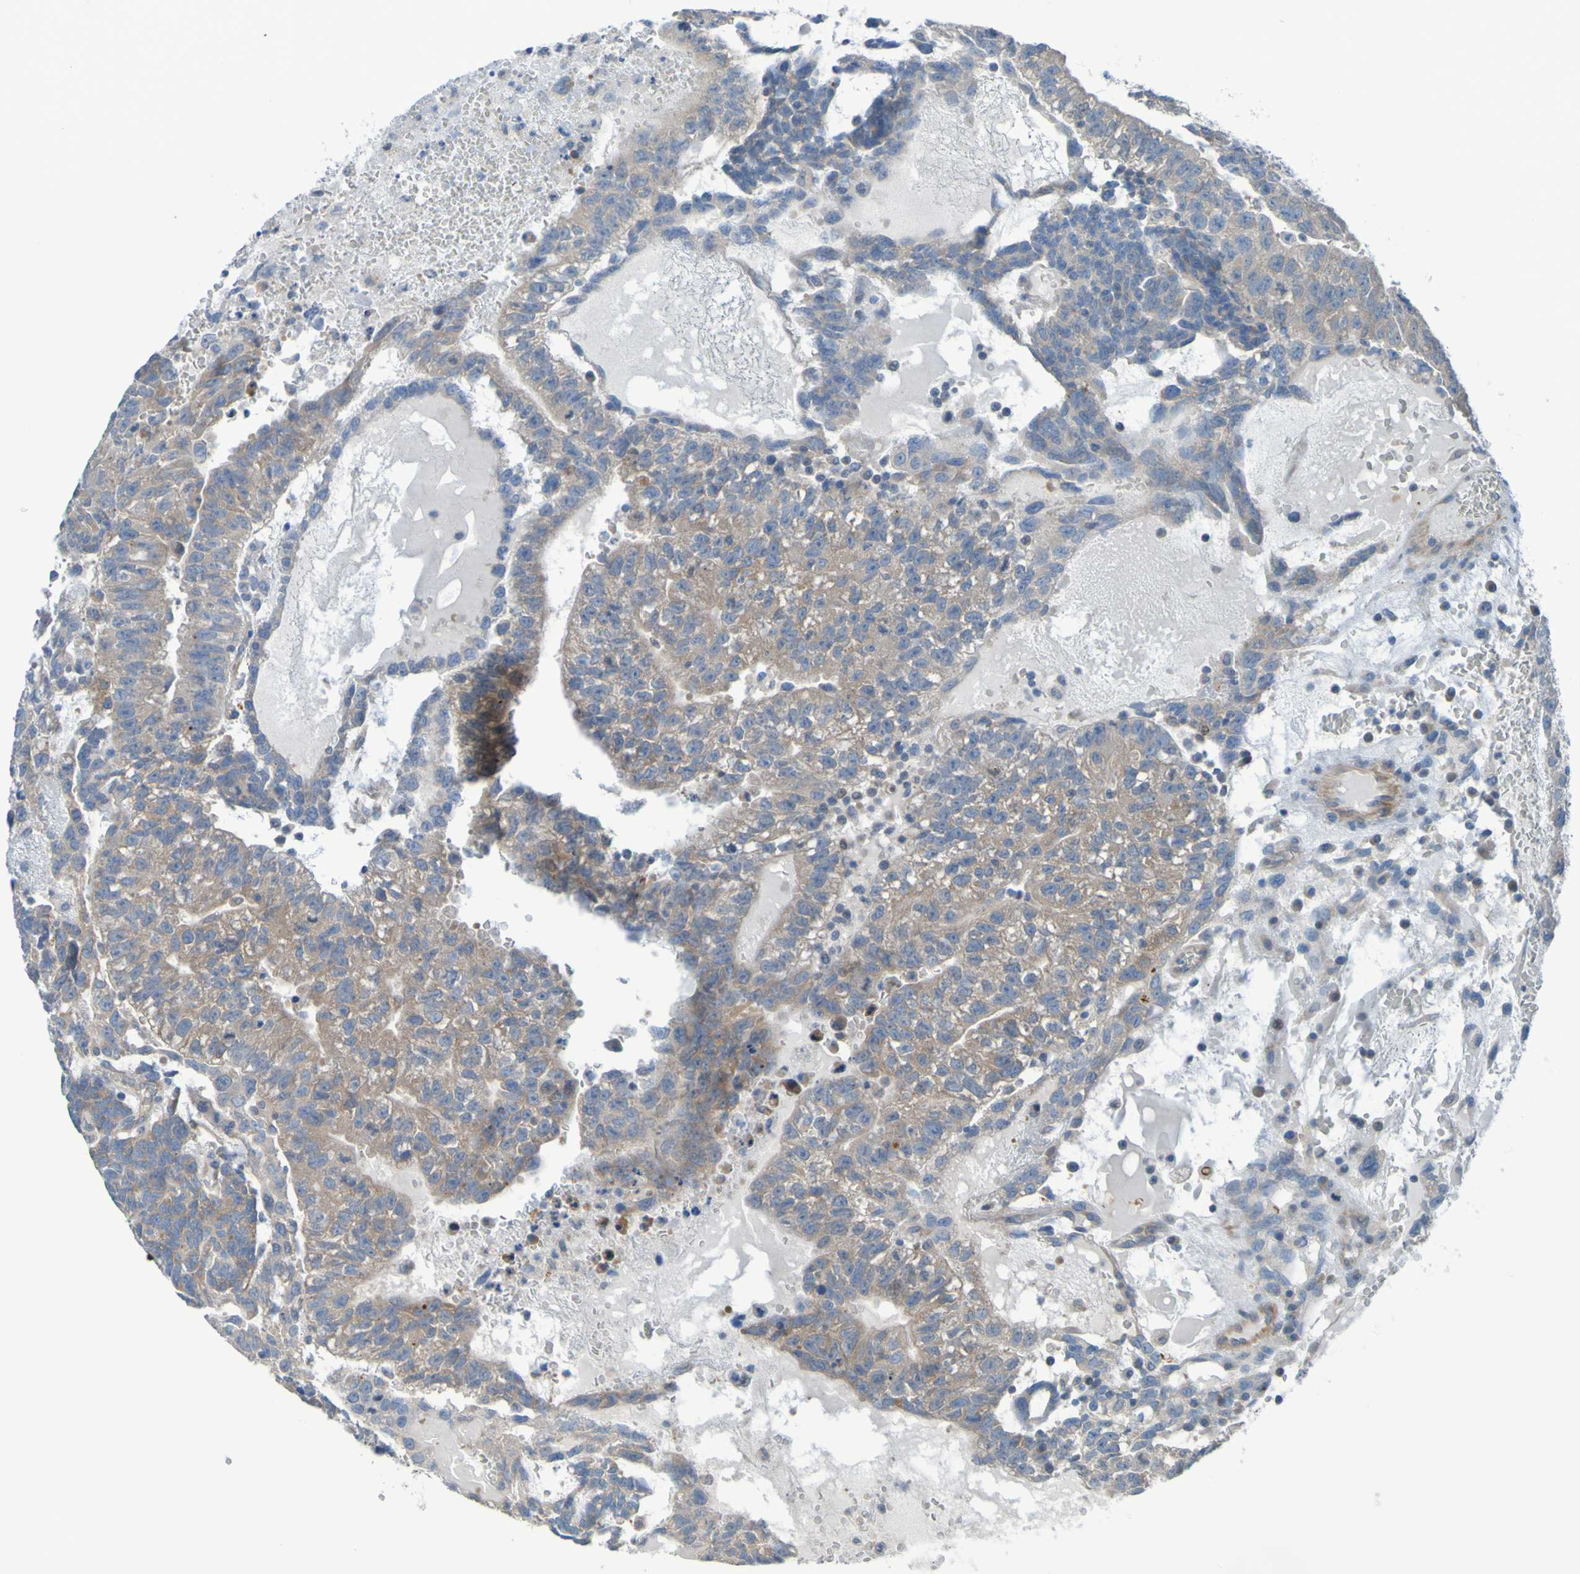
{"staining": {"intensity": "weak", "quantity": ">75%", "location": "cytoplasmic/membranous"}, "tissue": "testis cancer", "cell_type": "Tumor cells", "image_type": "cancer", "snomed": [{"axis": "morphology", "description": "Seminoma, NOS"}, {"axis": "morphology", "description": "Carcinoma, Embryonal, NOS"}, {"axis": "topography", "description": "Testis"}], "caption": "Immunohistochemistry photomicrograph of testis cancer (seminoma) stained for a protein (brown), which demonstrates low levels of weak cytoplasmic/membranous staining in about >75% of tumor cells.", "gene": "NPRL3", "patient": {"sex": "male", "age": 52}}